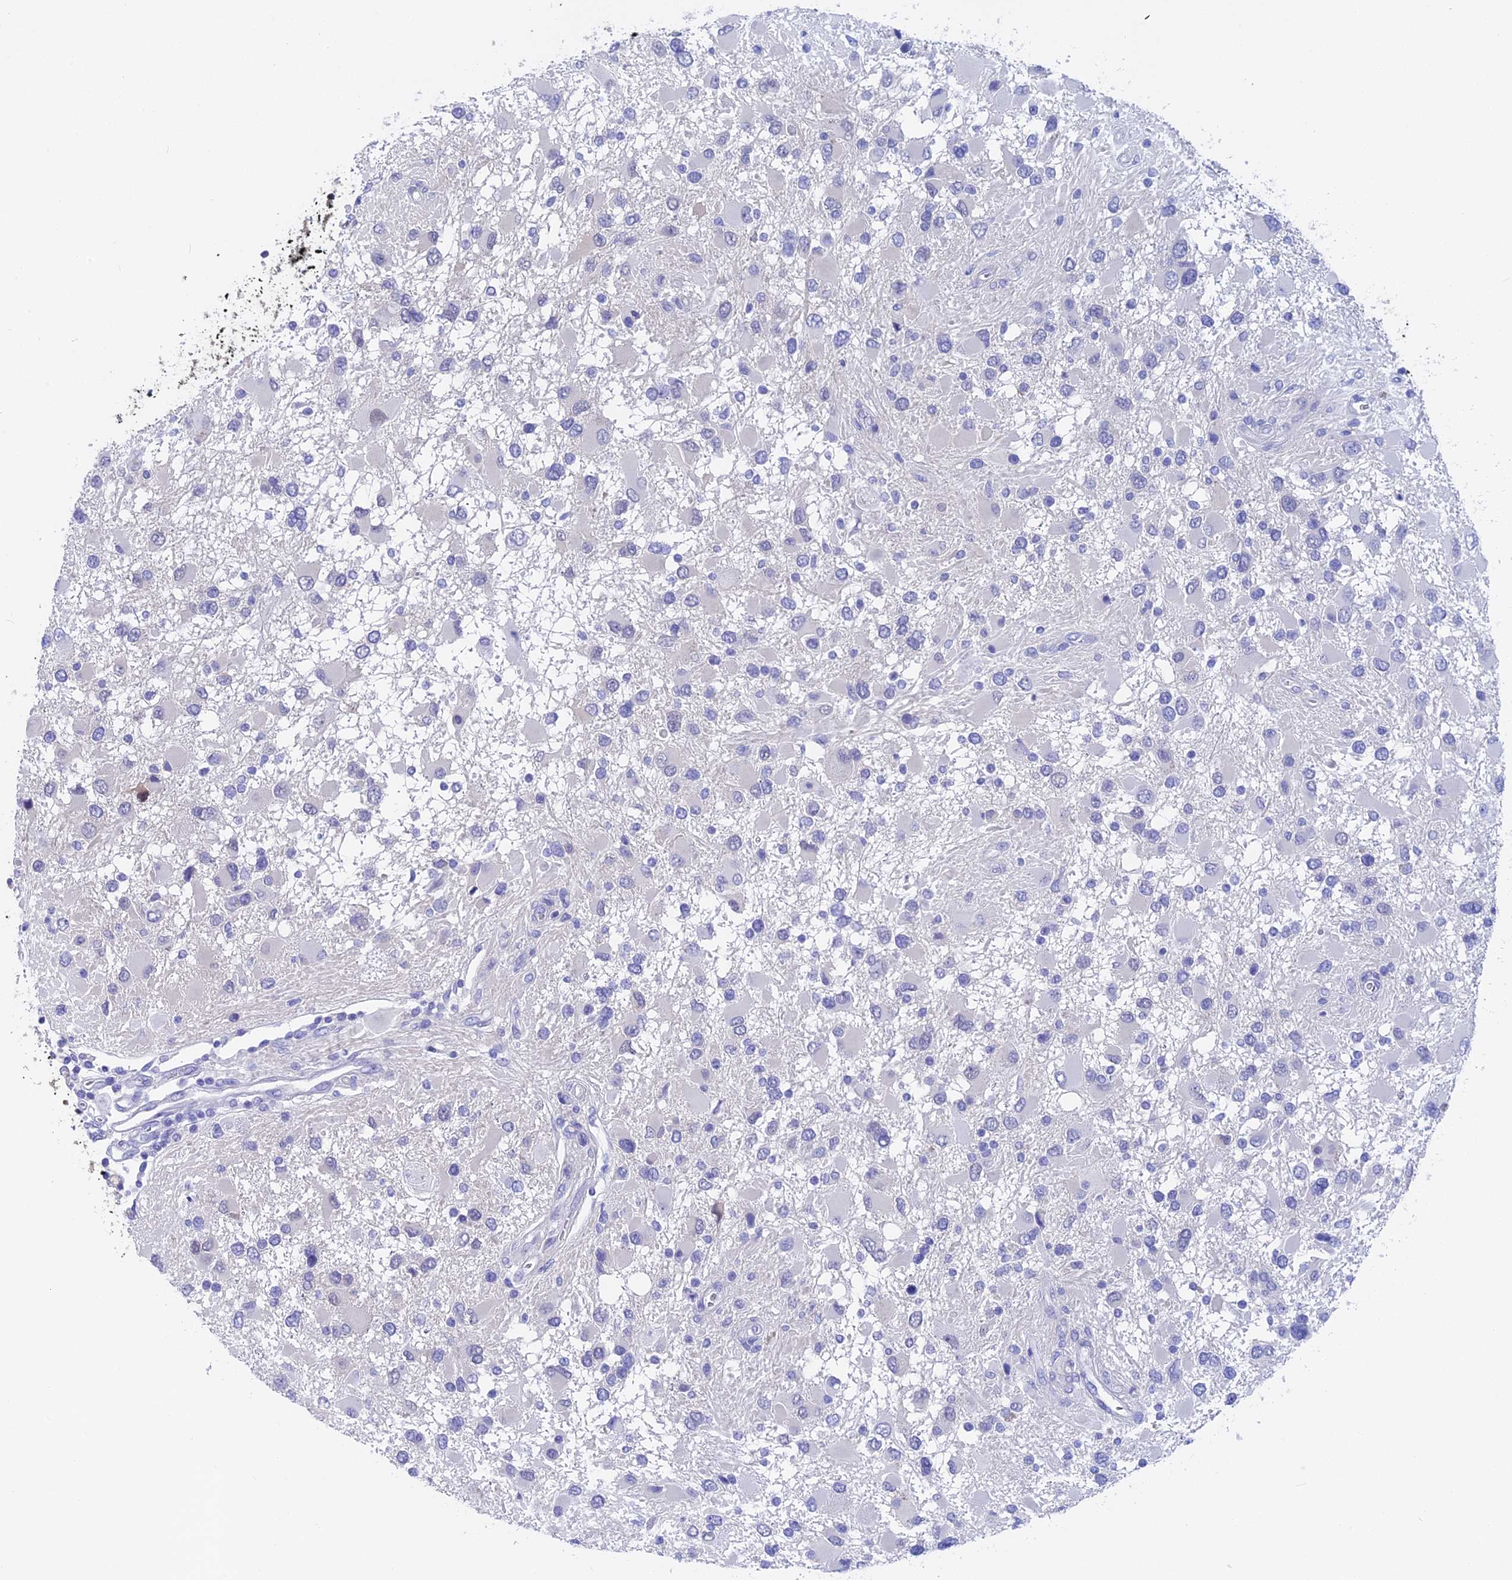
{"staining": {"intensity": "negative", "quantity": "none", "location": "none"}, "tissue": "glioma", "cell_type": "Tumor cells", "image_type": "cancer", "snomed": [{"axis": "morphology", "description": "Glioma, malignant, High grade"}, {"axis": "topography", "description": "Brain"}], "caption": "Immunohistochemistry photomicrograph of human malignant glioma (high-grade) stained for a protein (brown), which demonstrates no positivity in tumor cells.", "gene": "STUB1", "patient": {"sex": "male", "age": 53}}